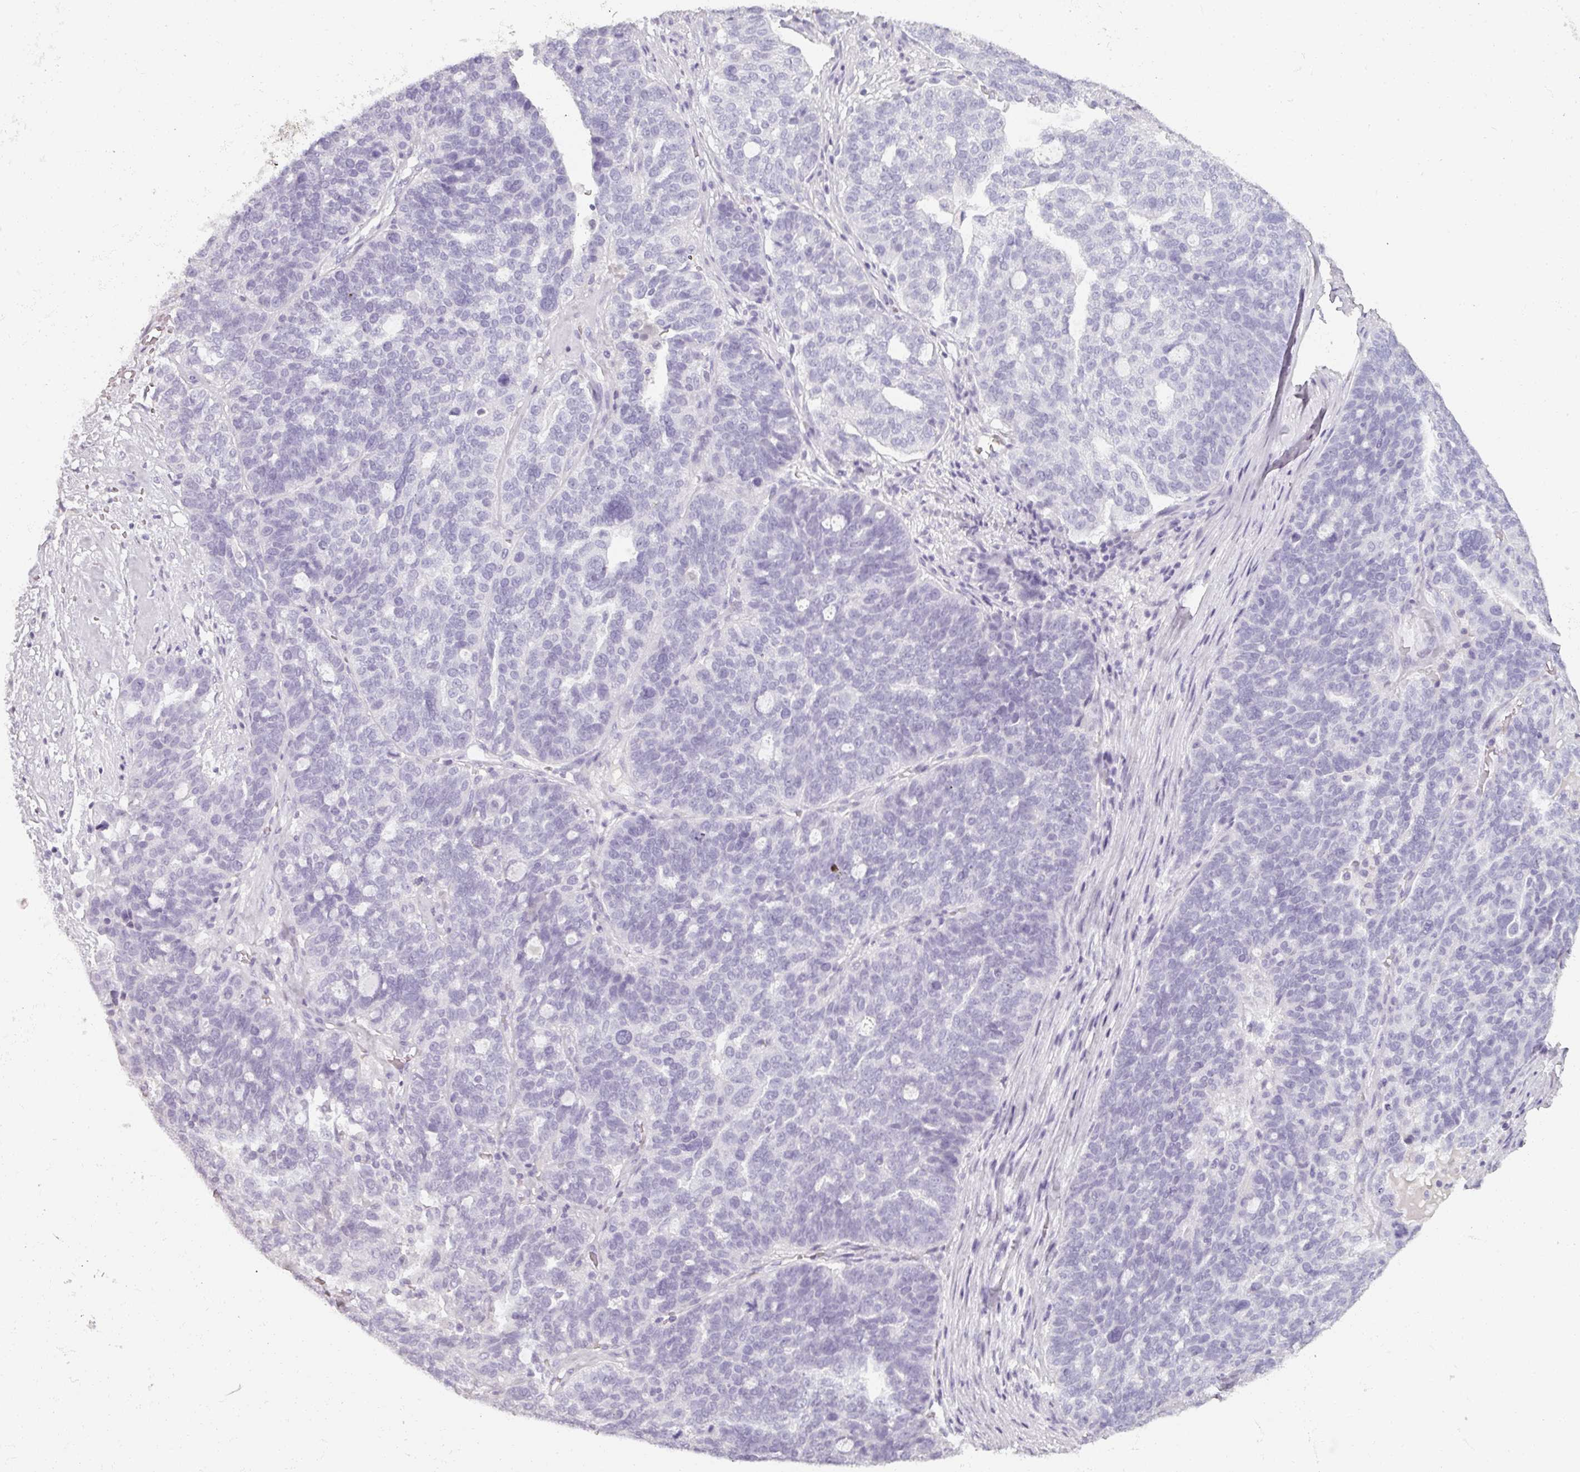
{"staining": {"intensity": "negative", "quantity": "none", "location": "none"}, "tissue": "ovarian cancer", "cell_type": "Tumor cells", "image_type": "cancer", "snomed": [{"axis": "morphology", "description": "Cystadenocarcinoma, serous, NOS"}, {"axis": "topography", "description": "Ovary"}], "caption": "Tumor cells are negative for protein expression in human serous cystadenocarcinoma (ovarian).", "gene": "REG3G", "patient": {"sex": "female", "age": 59}}